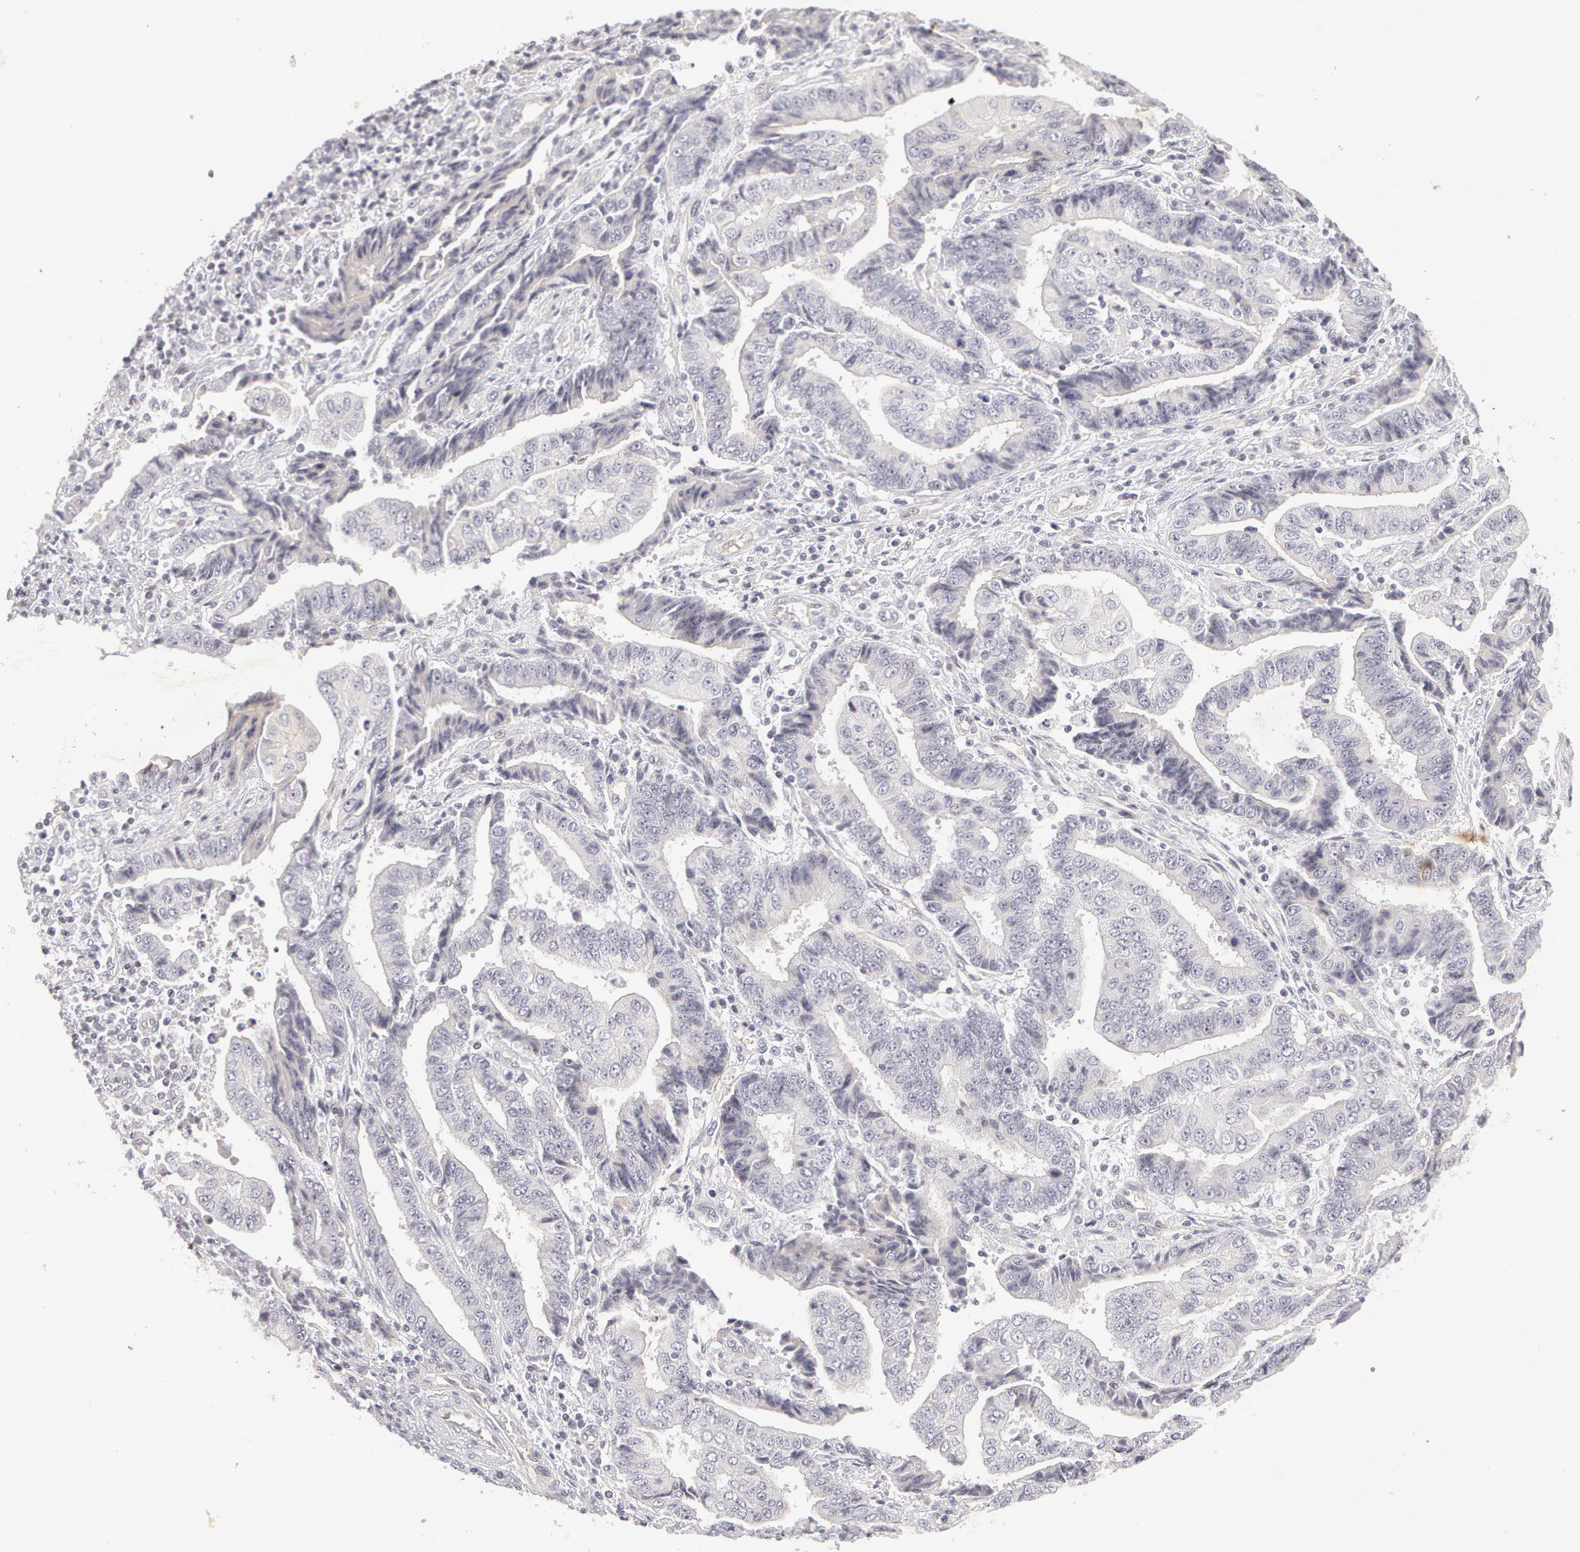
{"staining": {"intensity": "negative", "quantity": "none", "location": "none"}, "tissue": "endometrial cancer", "cell_type": "Tumor cells", "image_type": "cancer", "snomed": [{"axis": "morphology", "description": "Adenocarcinoma, NOS"}, {"axis": "topography", "description": "Endometrium"}], "caption": "Micrograph shows no significant protein positivity in tumor cells of adenocarcinoma (endometrial).", "gene": "ABCB1", "patient": {"sex": "female", "age": 75}}